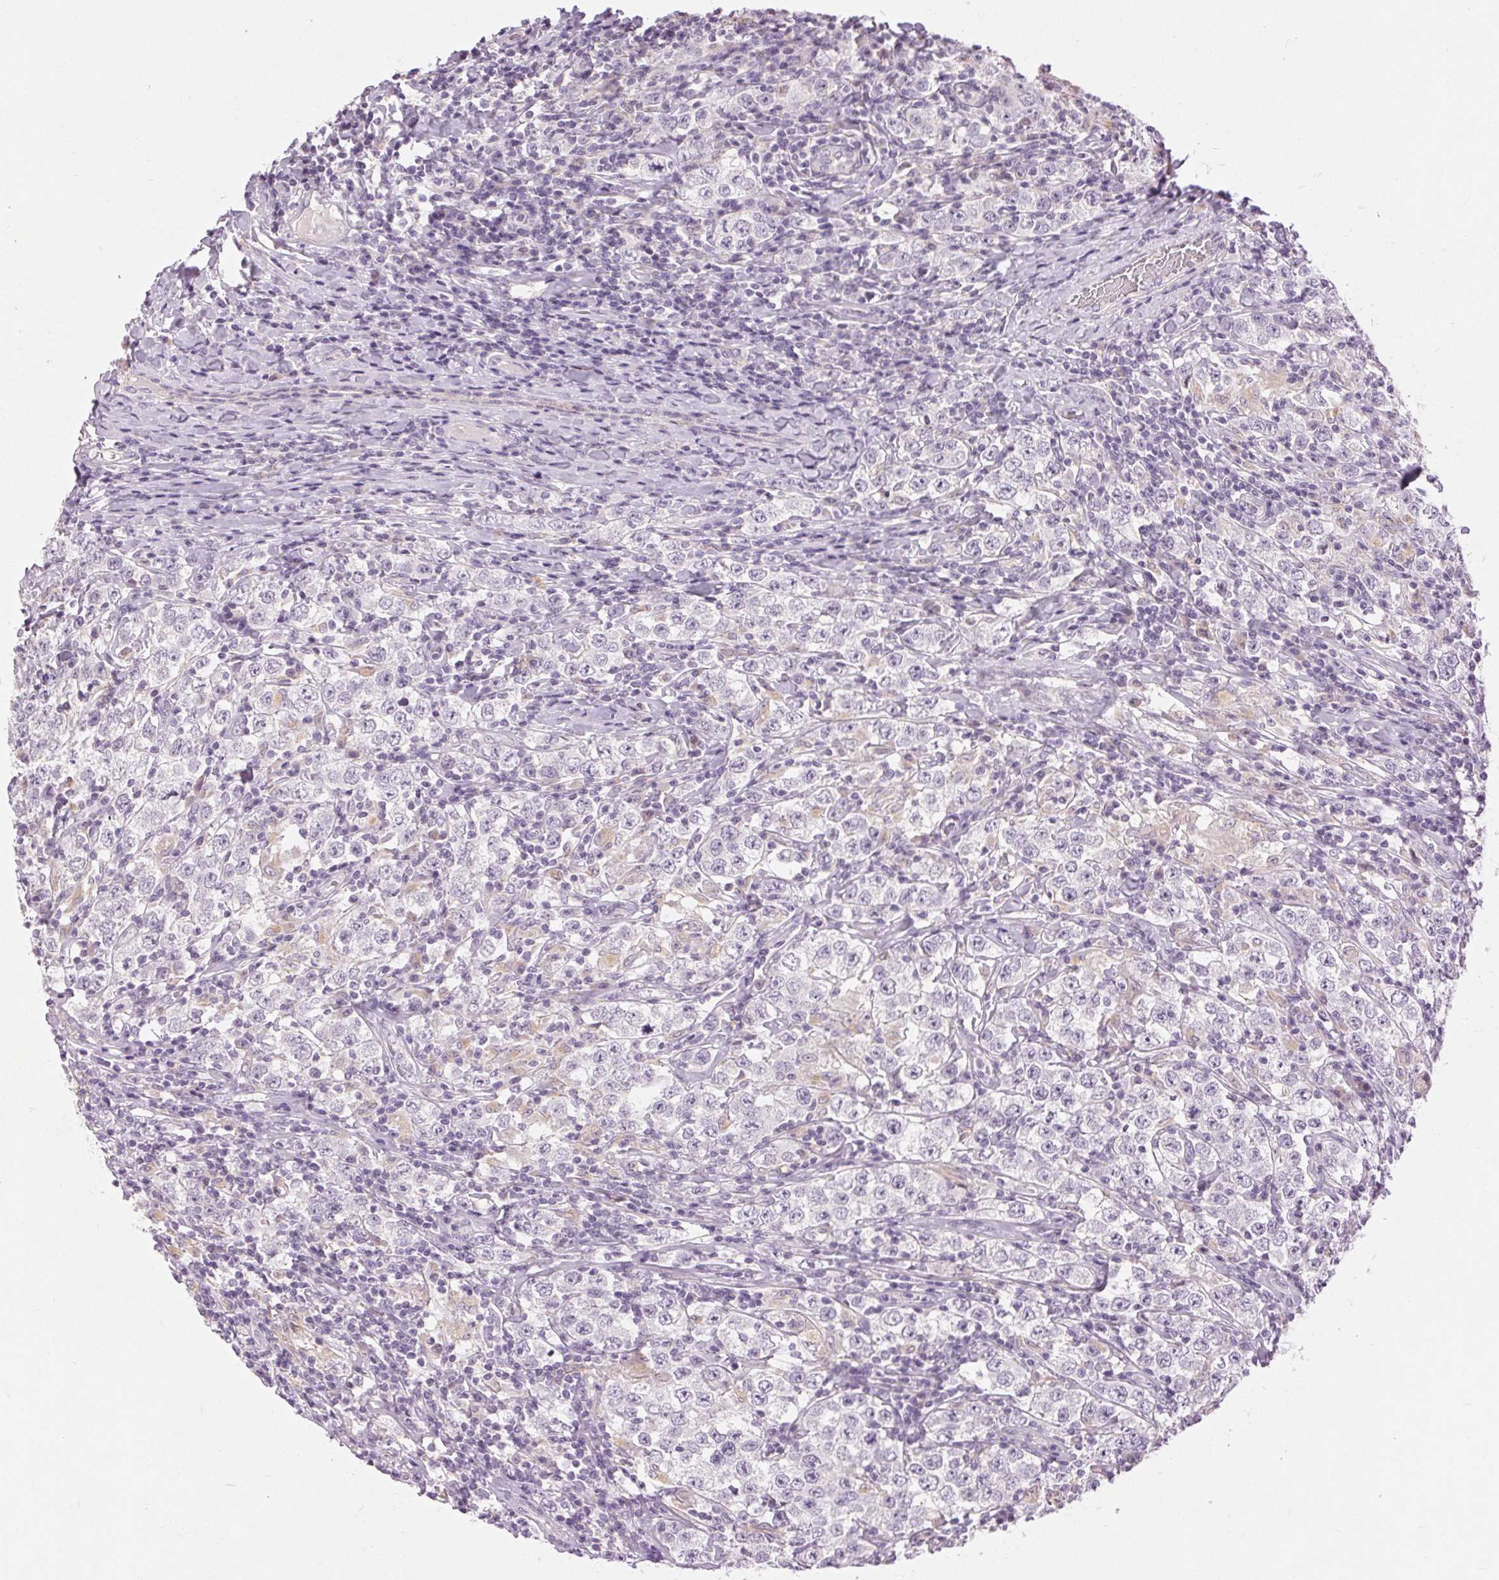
{"staining": {"intensity": "negative", "quantity": "none", "location": "none"}, "tissue": "testis cancer", "cell_type": "Tumor cells", "image_type": "cancer", "snomed": [{"axis": "morphology", "description": "Seminoma, NOS"}, {"axis": "morphology", "description": "Carcinoma, Embryonal, NOS"}, {"axis": "topography", "description": "Testis"}], "caption": "A histopathology image of embryonal carcinoma (testis) stained for a protein reveals no brown staining in tumor cells.", "gene": "DSG3", "patient": {"sex": "male", "age": 41}}